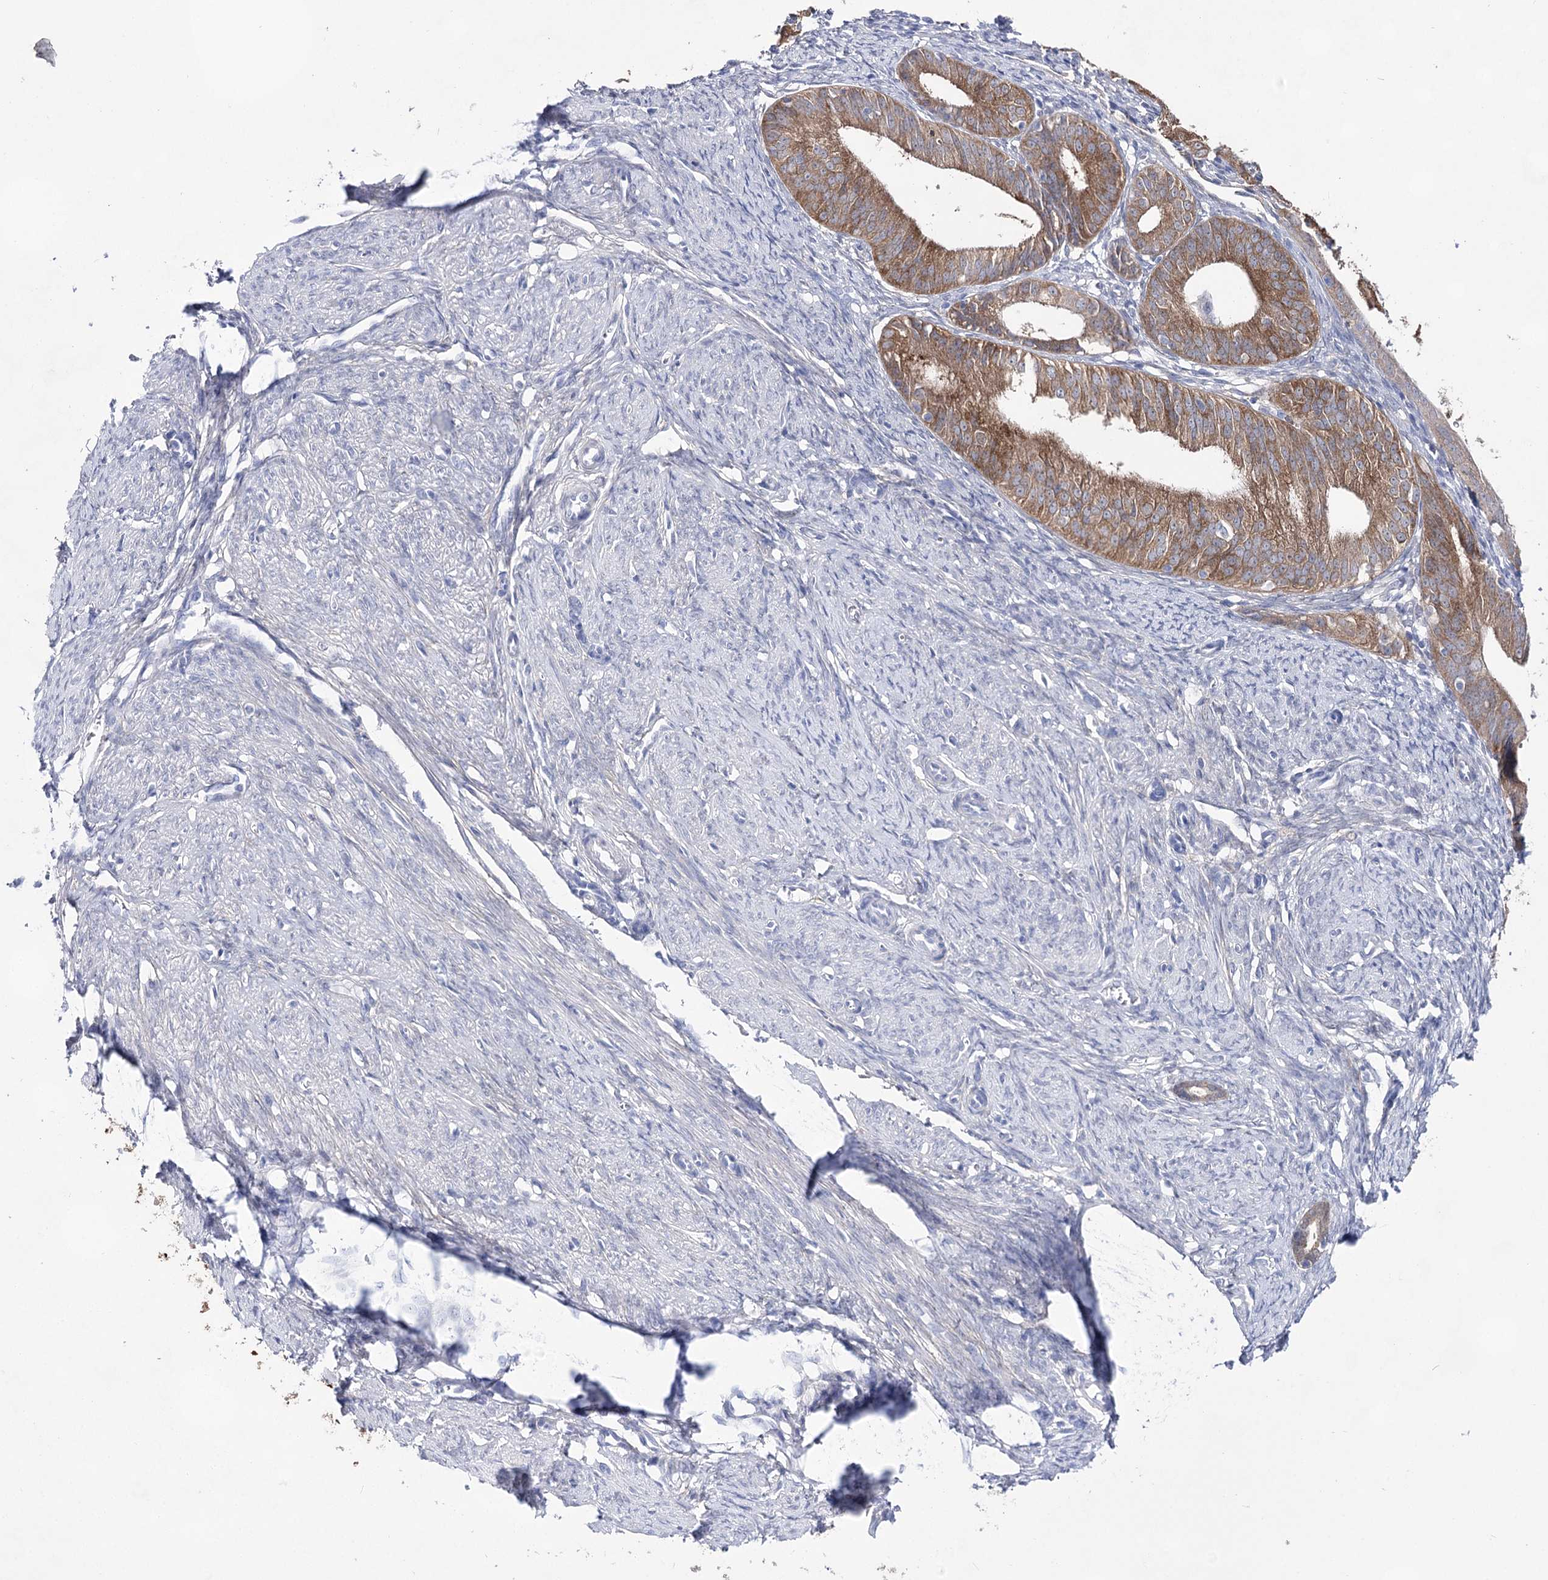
{"staining": {"intensity": "moderate", "quantity": ">75%", "location": "cytoplasmic/membranous,nuclear"}, "tissue": "endometrial cancer", "cell_type": "Tumor cells", "image_type": "cancer", "snomed": [{"axis": "morphology", "description": "Adenocarcinoma, NOS"}, {"axis": "topography", "description": "Endometrium"}], "caption": "A brown stain labels moderate cytoplasmic/membranous and nuclear positivity of a protein in endometrial cancer (adenocarcinoma) tumor cells.", "gene": "UGDH", "patient": {"sex": "female", "age": 51}}